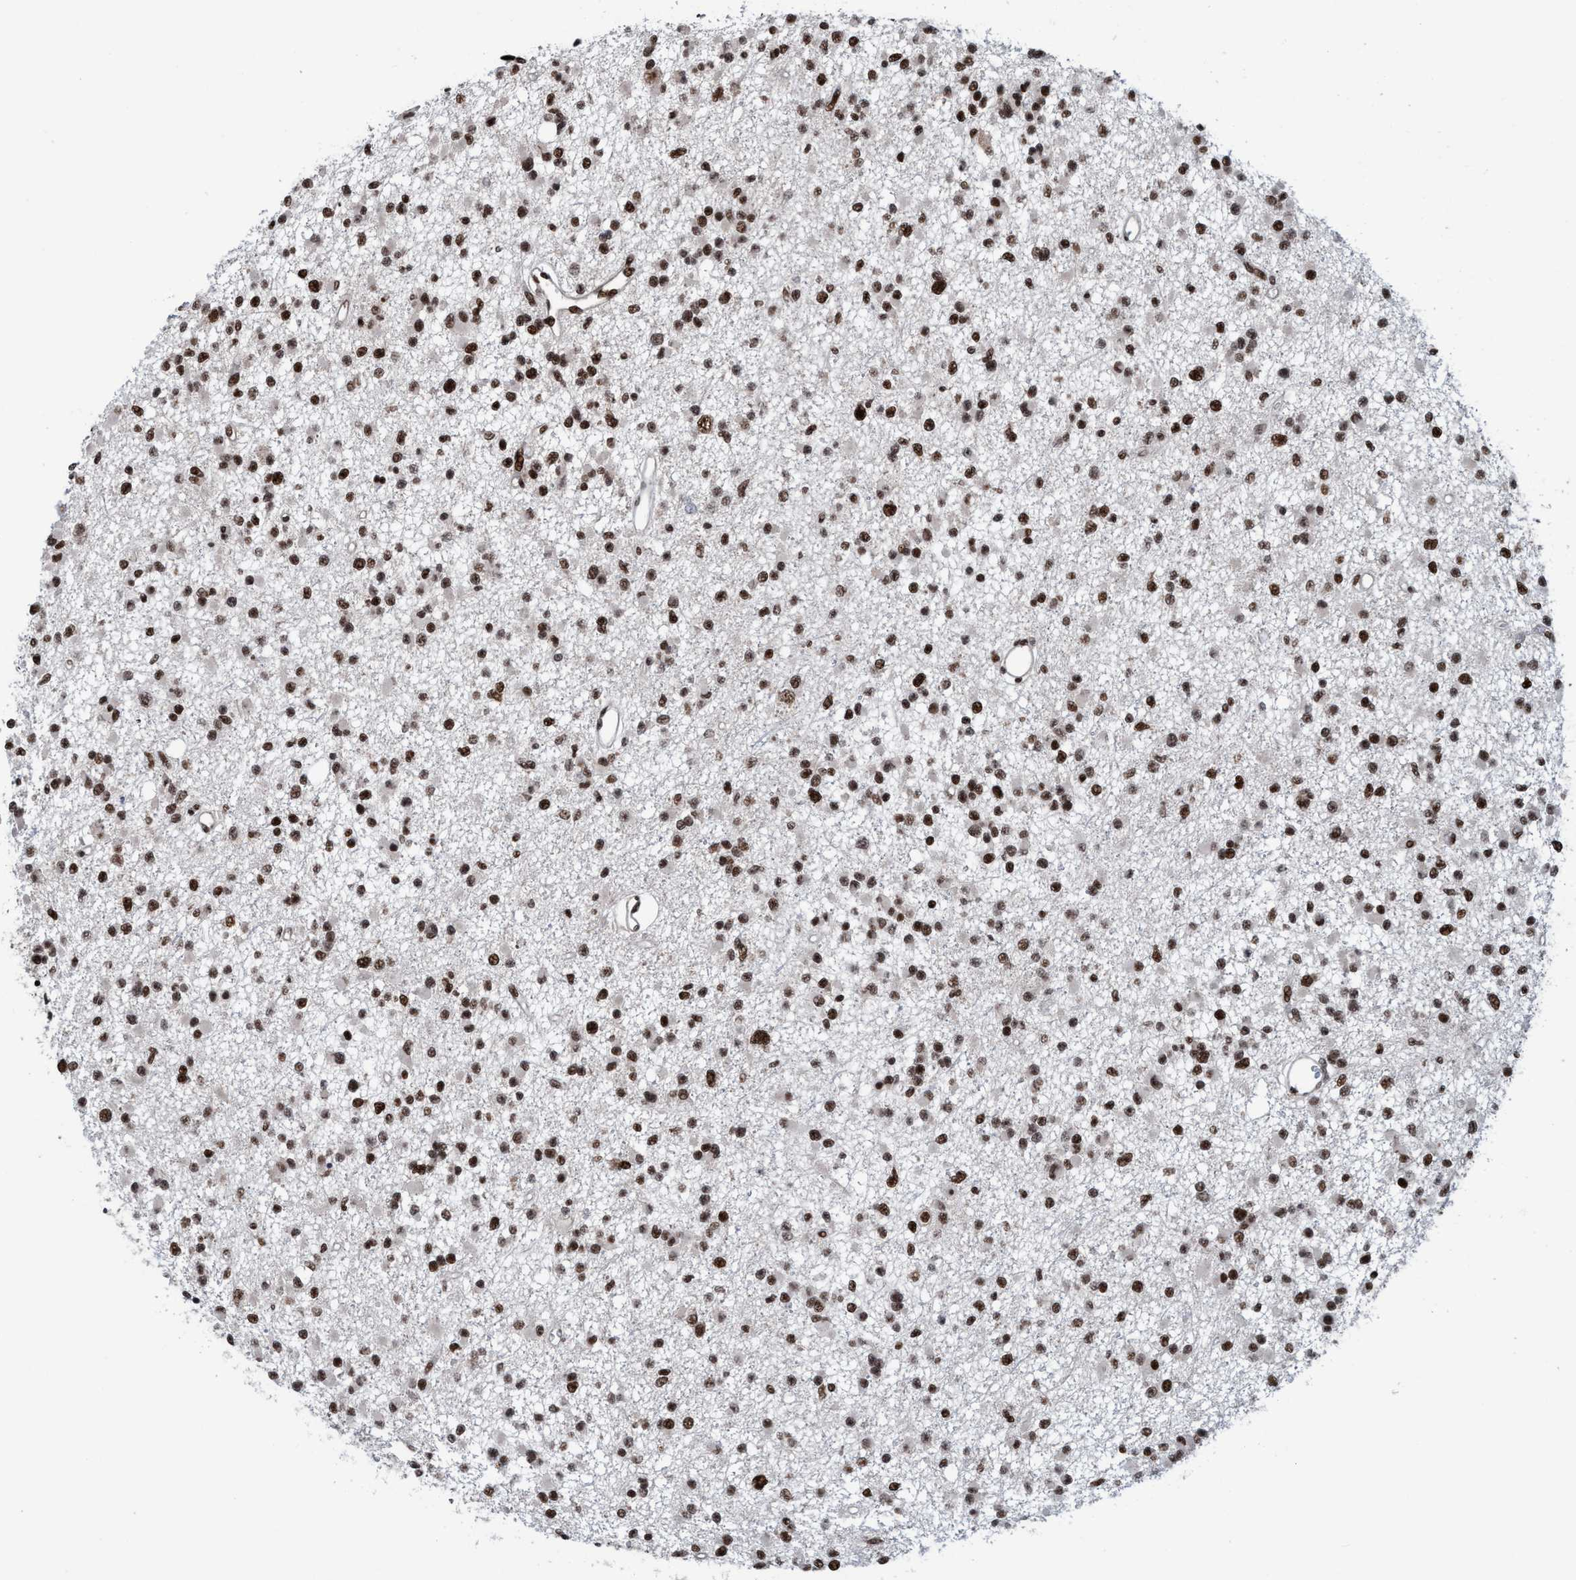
{"staining": {"intensity": "strong", "quantity": ">75%", "location": "nuclear"}, "tissue": "glioma", "cell_type": "Tumor cells", "image_type": "cancer", "snomed": [{"axis": "morphology", "description": "Glioma, malignant, Low grade"}, {"axis": "topography", "description": "Brain"}], "caption": "An image of glioma stained for a protein reveals strong nuclear brown staining in tumor cells.", "gene": "TOPBP1", "patient": {"sex": "female", "age": 22}}